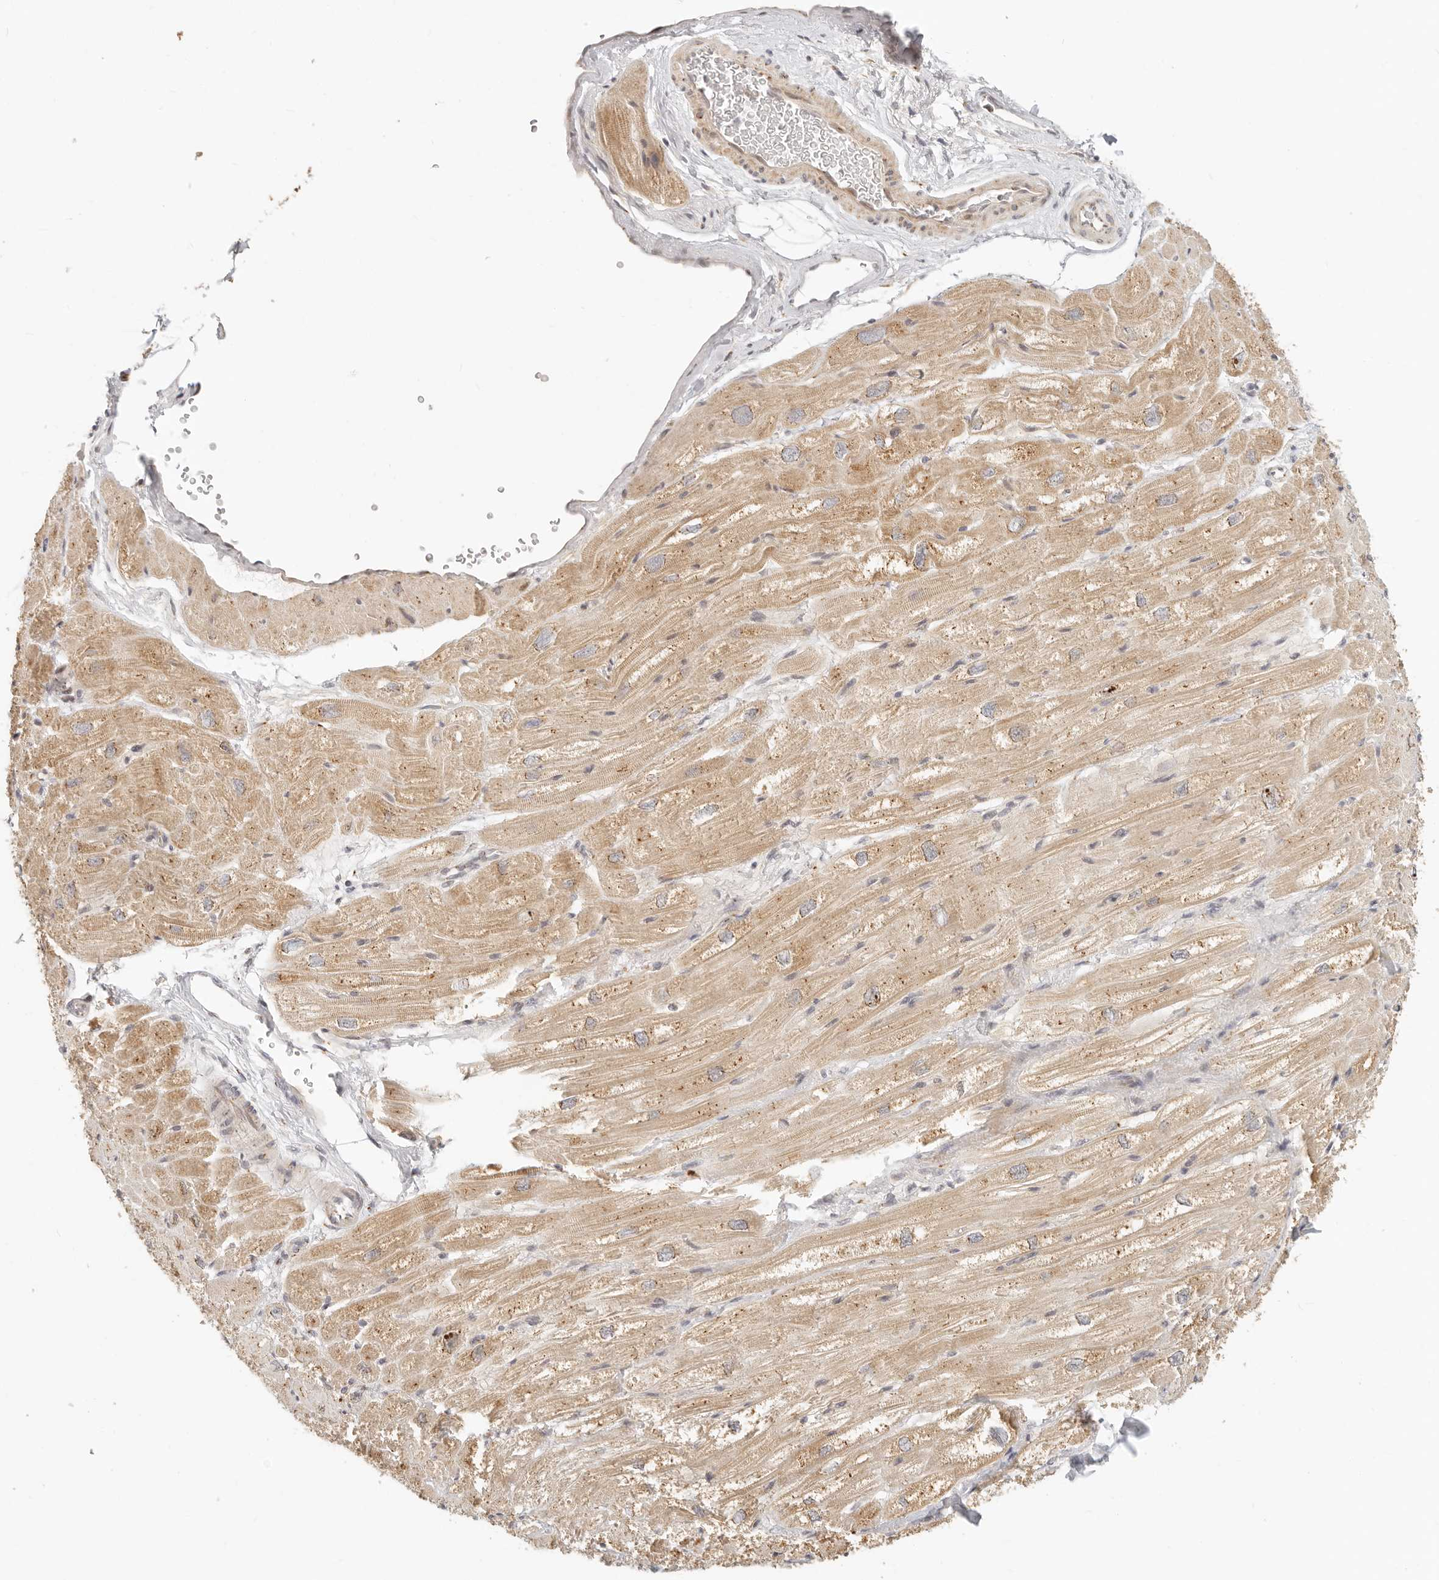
{"staining": {"intensity": "moderate", "quantity": ">75%", "location": "cytoplasmic/membranous"}, "tissue": "heart muscle", "cell_type": "Cardiomyocytes", "image_type": "normal", "snomed": [{"axis": "morphology", "description": "Normal tissue, NOS"}, {"axis": "topography", "description": "Heart"}], "caption": "Normal heart muscle displays moderate cytoplasmic/membranous staining in about >75% of cardiomyocytes, visualized by immunohistochemistry.", "gene": "FAM20B", "patient": {"sex": "male", "age": 50}}